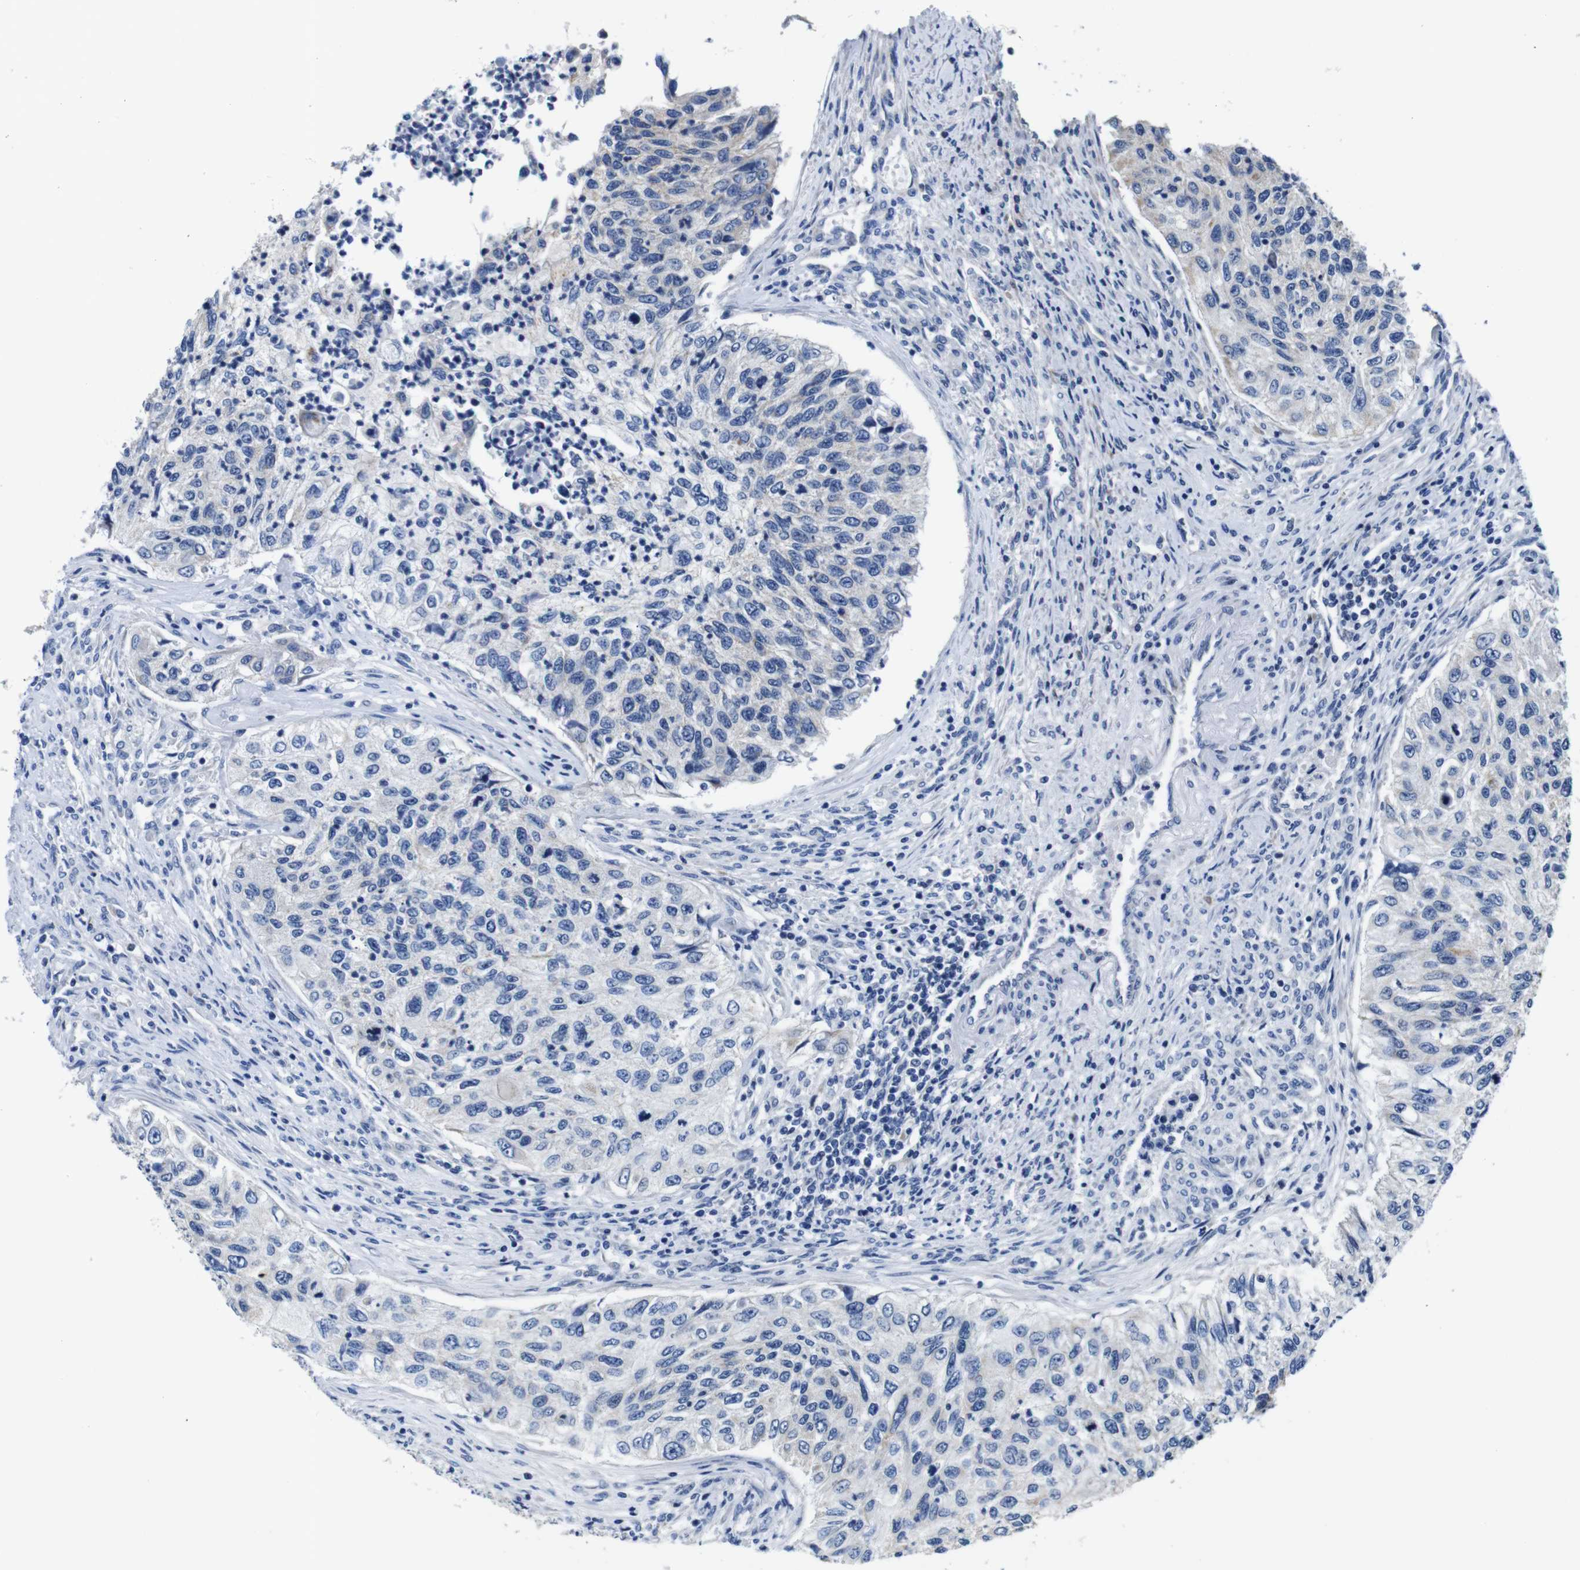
{"staining": {"intensity": "negative", "quantity": "none", "location": "none"}, "tissue": "urothelial cancer", "cell_type": "Tumor cells", "image_type": "cancer", "snomed": [{"axis": "morphology", "description": "Urothelial carcinoma, High grade"}, {"axis": "topography", "description": "Urinary bladder"}], "caption": "IHC histopathology image of neoplastic tissue: urothelial carcinoma (high-grade) stained with DAB (3,3'-diaminobenzidine) shows no significant protein staining in tumor cells.", "gene": "SNX19", "patient": {"sex": "female", "age": 60}}